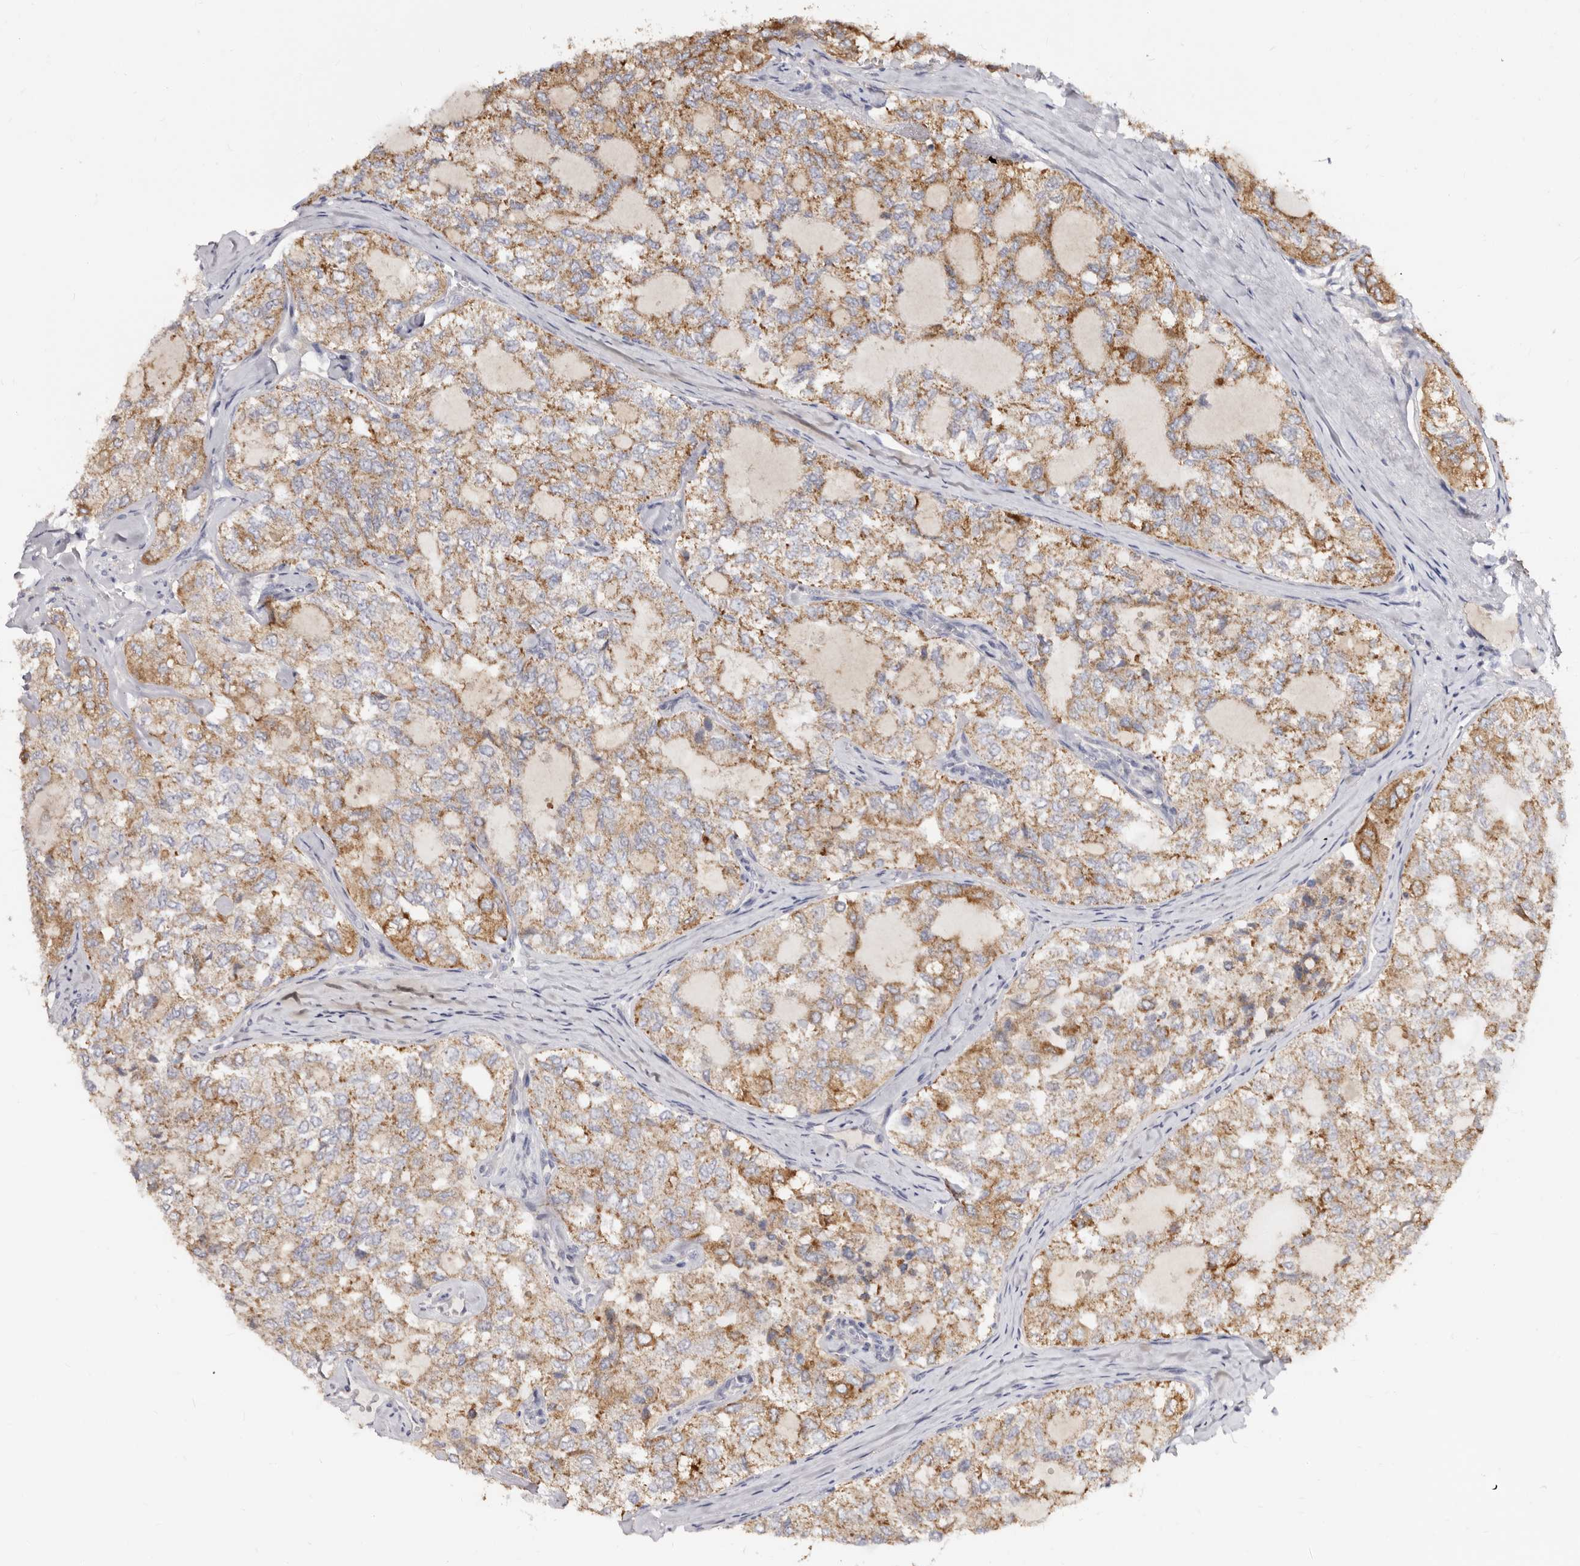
{"staining": {"intensity": "moderate", "quantity": ">75%", "location": "cytoplasmic/membranous"}, "tissue": "thyroid cancer", "cell_type": "Tumor cells", "image_type": "cancer", "snomed": [{"axis": "morphology", "description": "Follicular adenoma carcinoma, NOS"}, {"axis": "topography", "description": "Thyroid gland"}], "caption": "Brown immunohistochemical staining in thyroid cancer (follicular adenoma carcinoma) reveals moderate cytoplasmic/membranous staining in about >75% of tumor cells.", "gene": "BAIAP2L1", "patient": {"sex": "male", "age": 75}}